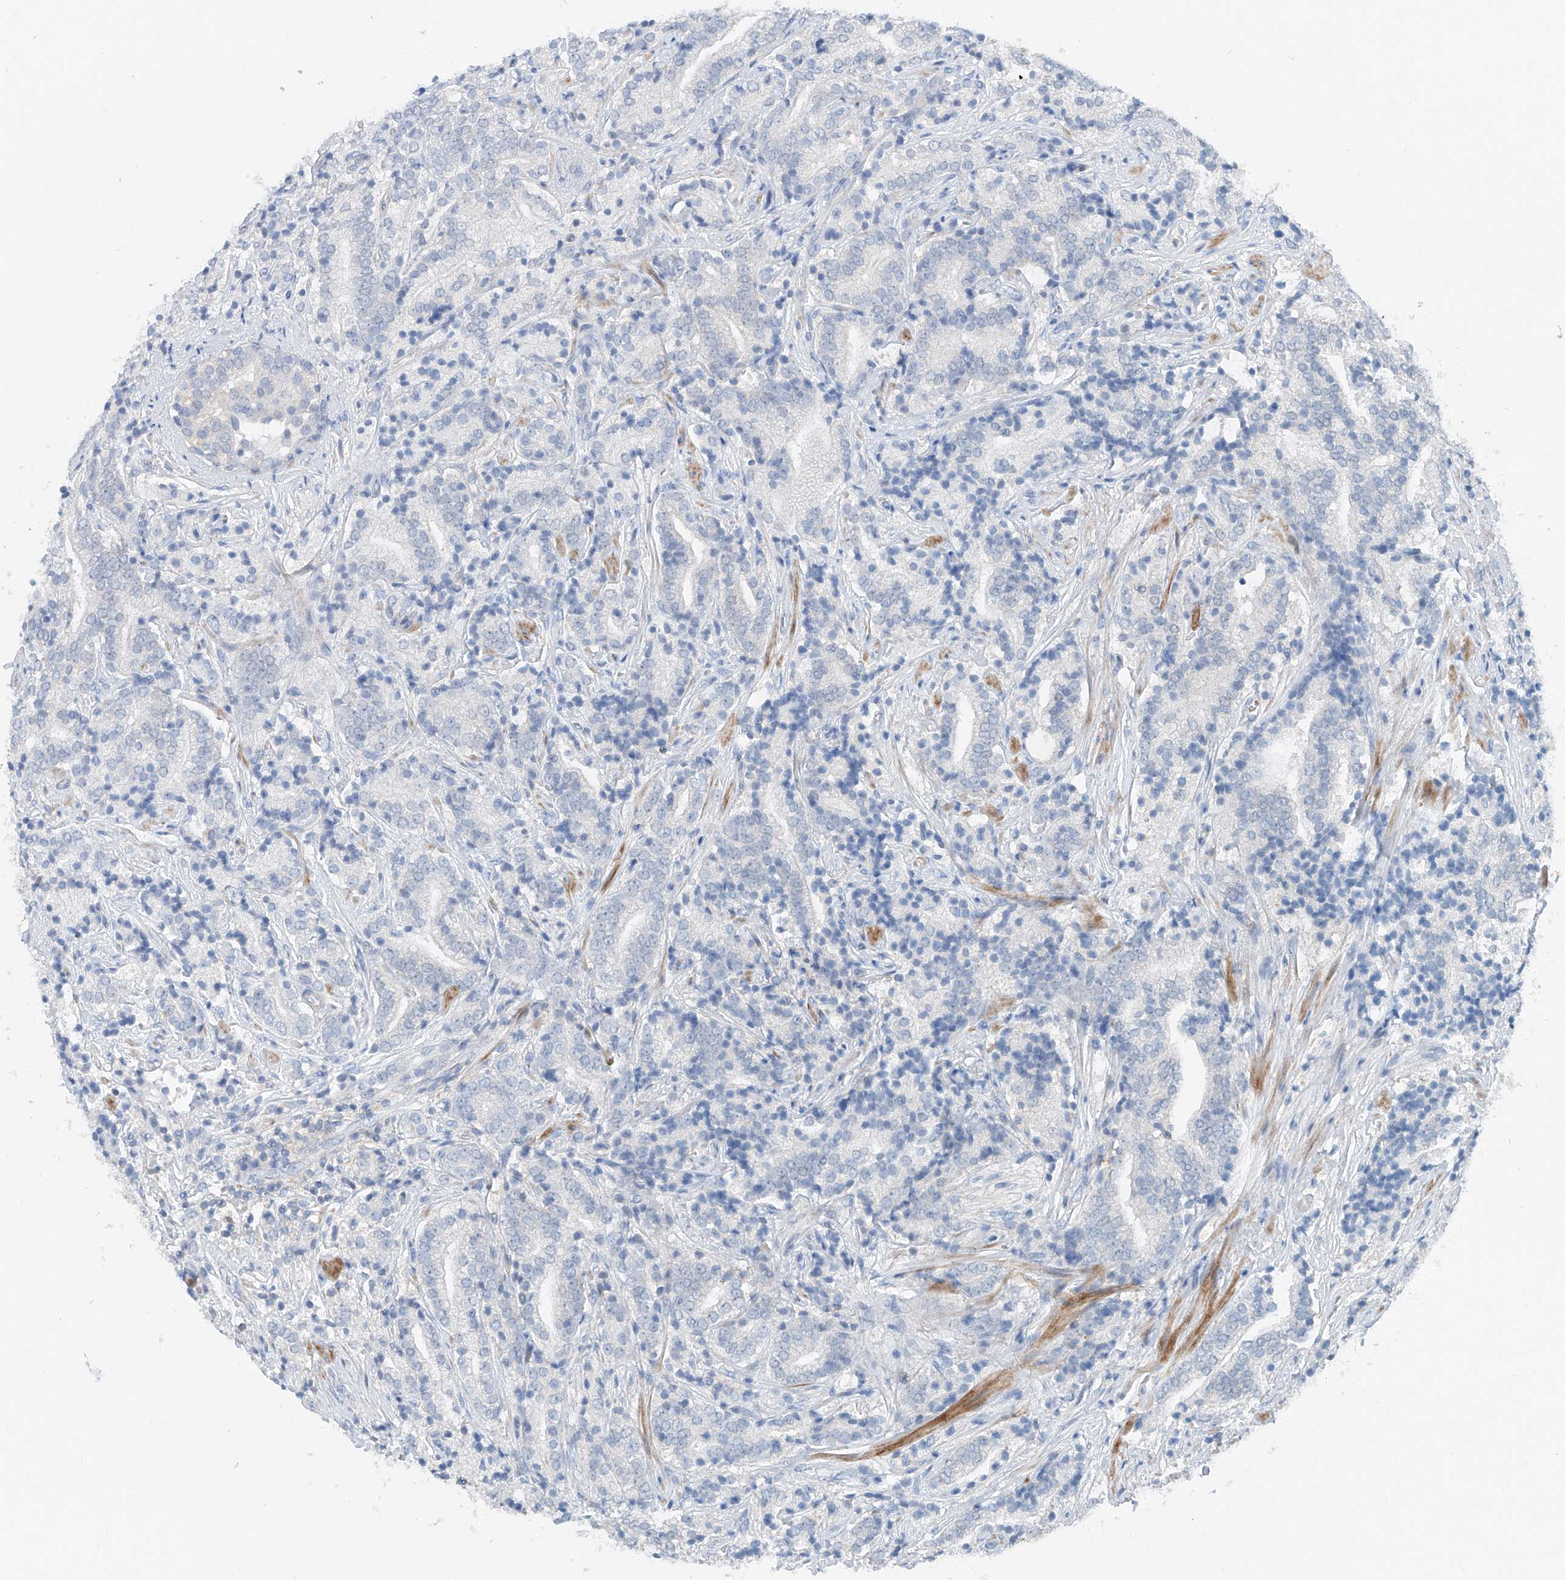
{"staining": {"intensity": "negative", "quantity": "none", "location": "none"}, "tissue": "prostate cancer", "cell_type": "Tumor cells", "image_type": "cancer", "snomed": [{"axis": "morphology", "description": "Adenocarcinoma, High grade"}, {"axis": "topography", "description": "Prostate"}], "caption": "Immunohistochemical staining of prostate cancer demonstrates no significant expression in tumor cells.", "gene": "ANKRD34A", "patient": {"sex": "male", "age": 57}}